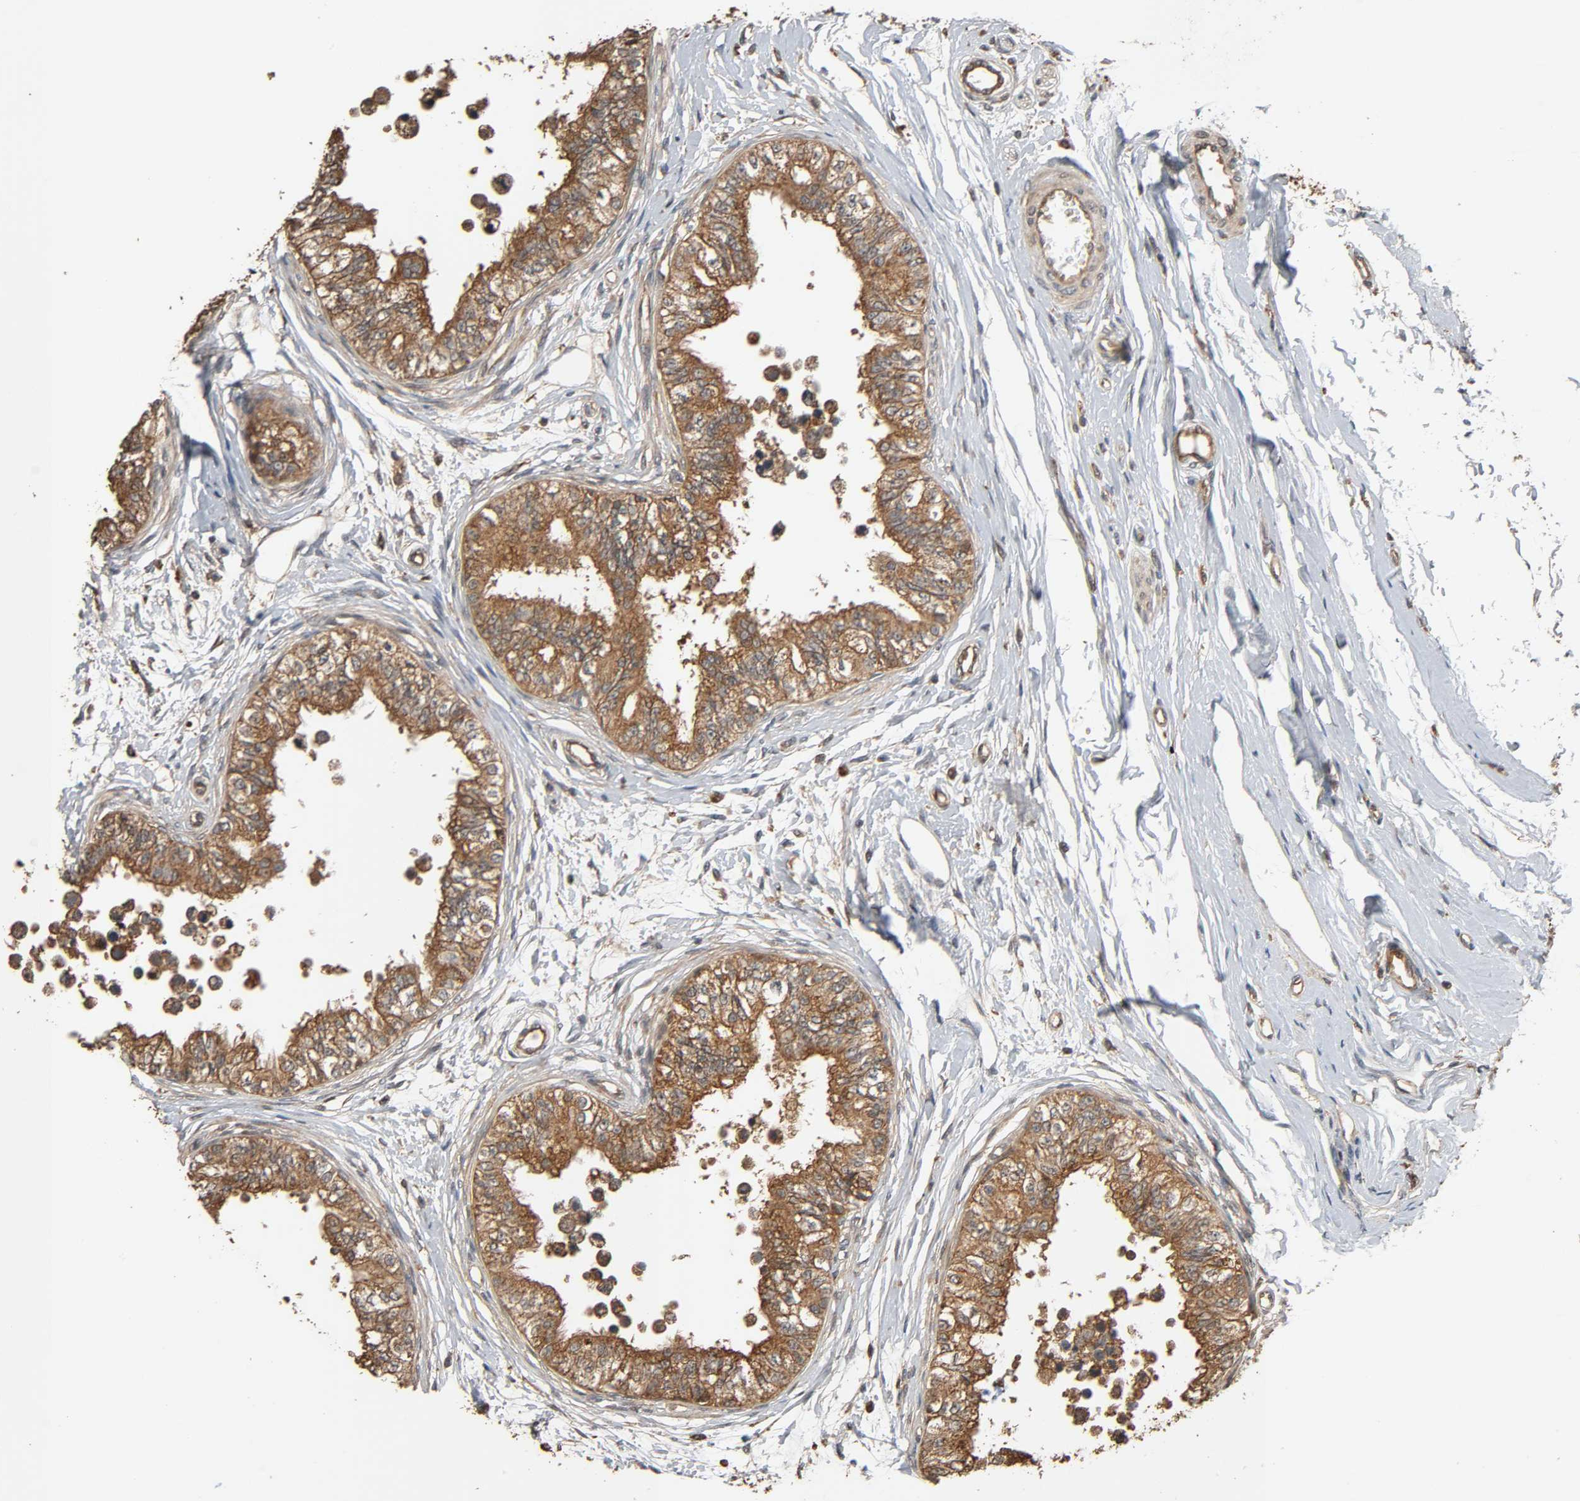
{"staining": {"intensity": "moderate", "quantity": ">75%", "location": "cytoplasmic/membranous"}, "tissue": "epididymis", "cell_type": "Glandular cells", "image_type": "normal", "snomed": [{"axis": "morphology", "description": "Normal tissue, NOS"}, {"axis": "morphology", "description": "Adenocarcinoma, metastatic, NOS"}, {"axis": "topography", "description": "Testis"}, {"axis": "topography", "description": "Epididymis"}], "caption": "Protein staining of benign epididymis demonstrates moderate cytoplasmic/membranous staining in approximately >75% of glandular cells.", "gene": "MAP3K8", "patient": {"sex": "male", "age": 26}}